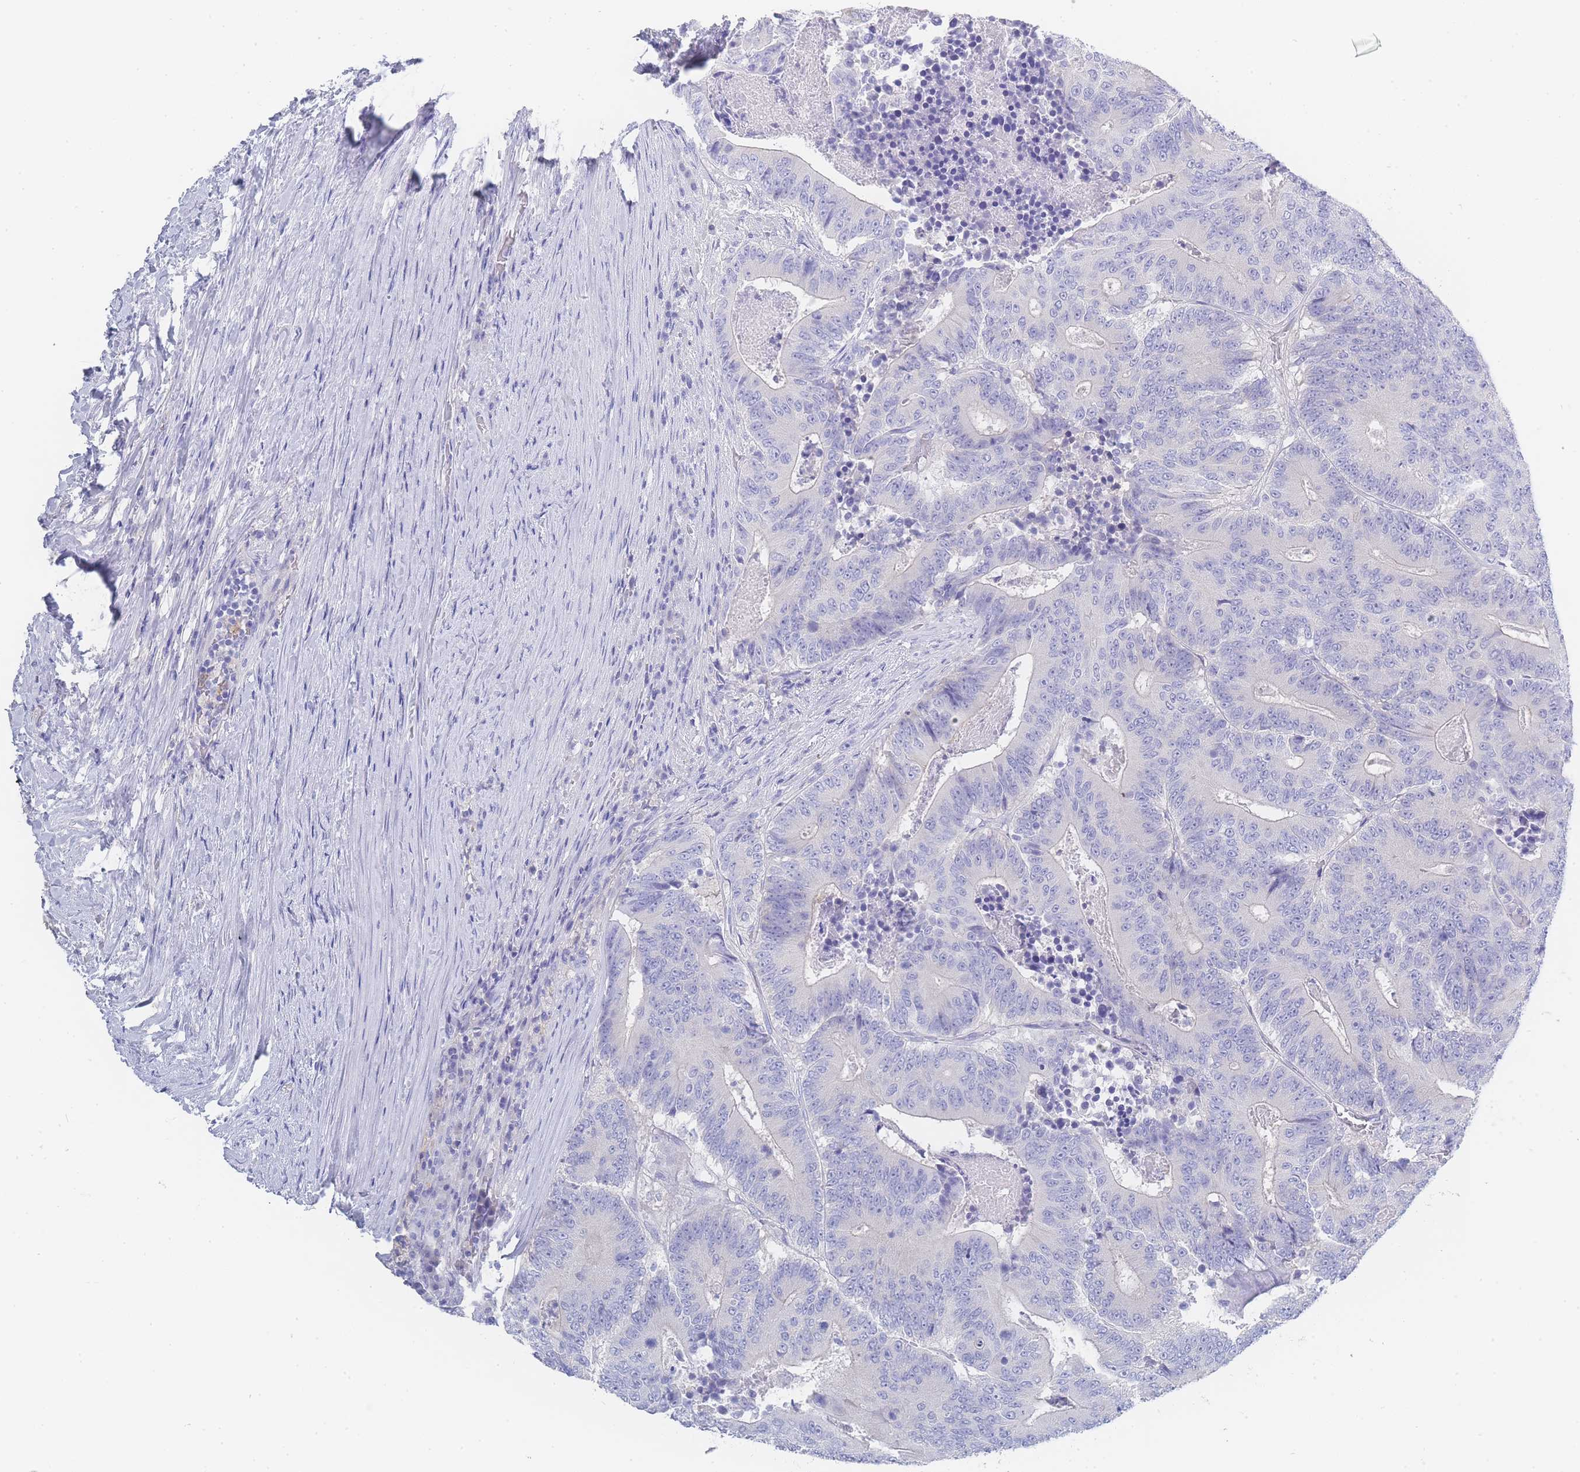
{"staining": {"intensity": "negative", "quantity": "none", "location": "none"}, "tissue": "colorectal cancer", "cell_type": "Tumor cells", "image_type": "cancer", "snomed": [{"axis": "morphology", "description": "Adenocarcinoma, NOS"}, {"axis": "topography", "description": "Colon"}], "caption": "A micrograph of human colorectal cancer (adenocarcinoma) is negative for staining in tumor cells. (Stains: DAB (3,3'-diaminobenzidine) IHC with hematoxylin counter stain, Microscopy: brightfield microscopy at high magnification).", "gene": "LZTFL1", "patient": {"sex": "male", "age": 83}}